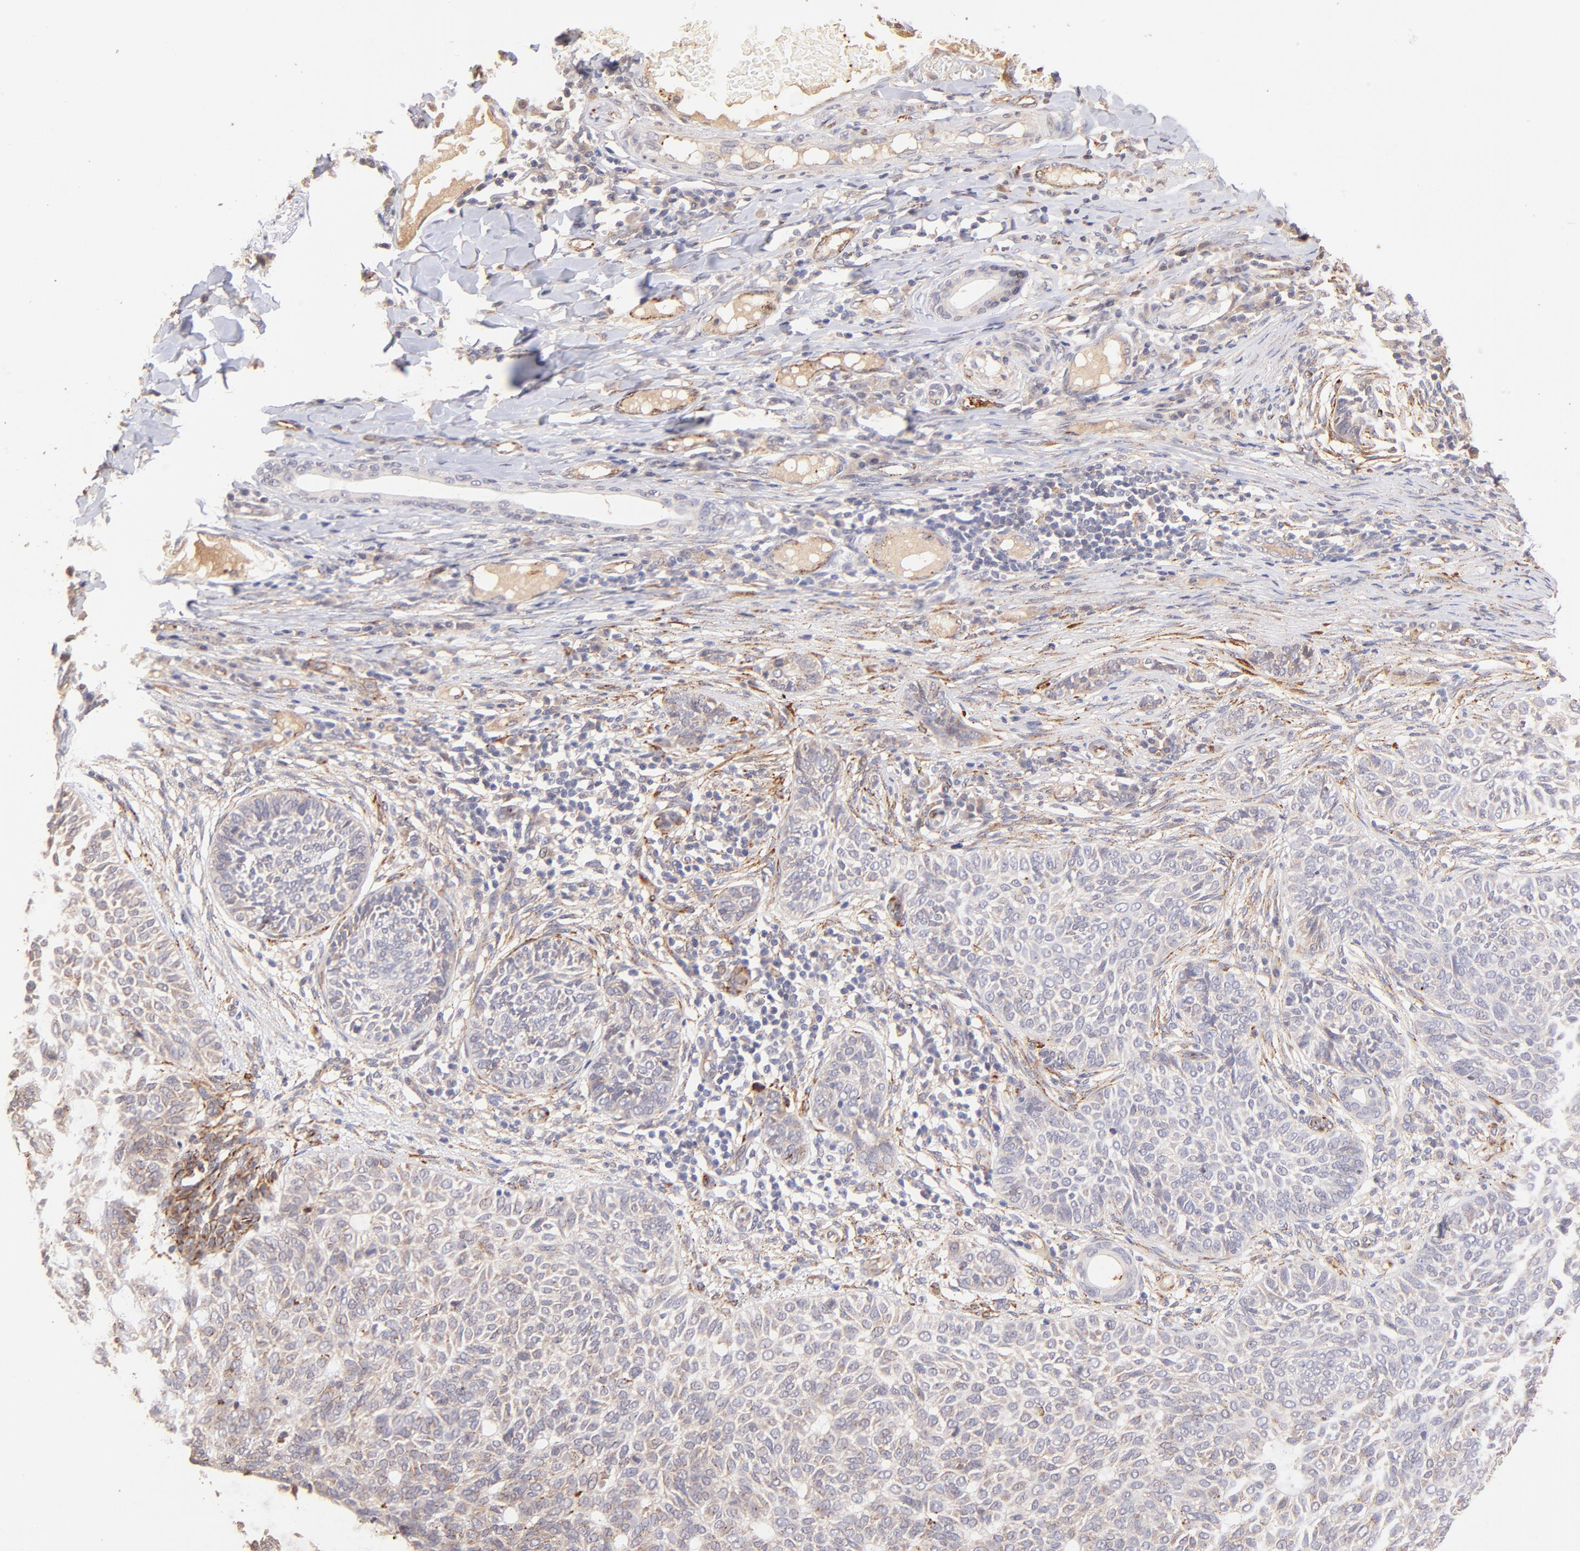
{"staining": {"intensity": "negative", "quantity": "none", "location": "none"}, "tissue": "skin cancer", "cell_type": "Tumor cells", "image_type": "cancer", "snomed": [{"axis": "morphology", "description": "Basal cell carcinoma"}, {"axis": "topography", "description": "Skin"}], "caption": "Human basal cell carcinoma (skin) stained for a protein using immunohistochemistry (IHC) reveals no expression in tumor cells.", "gene": "SPARC", "patient": {"sex": "male", "age": 87}}